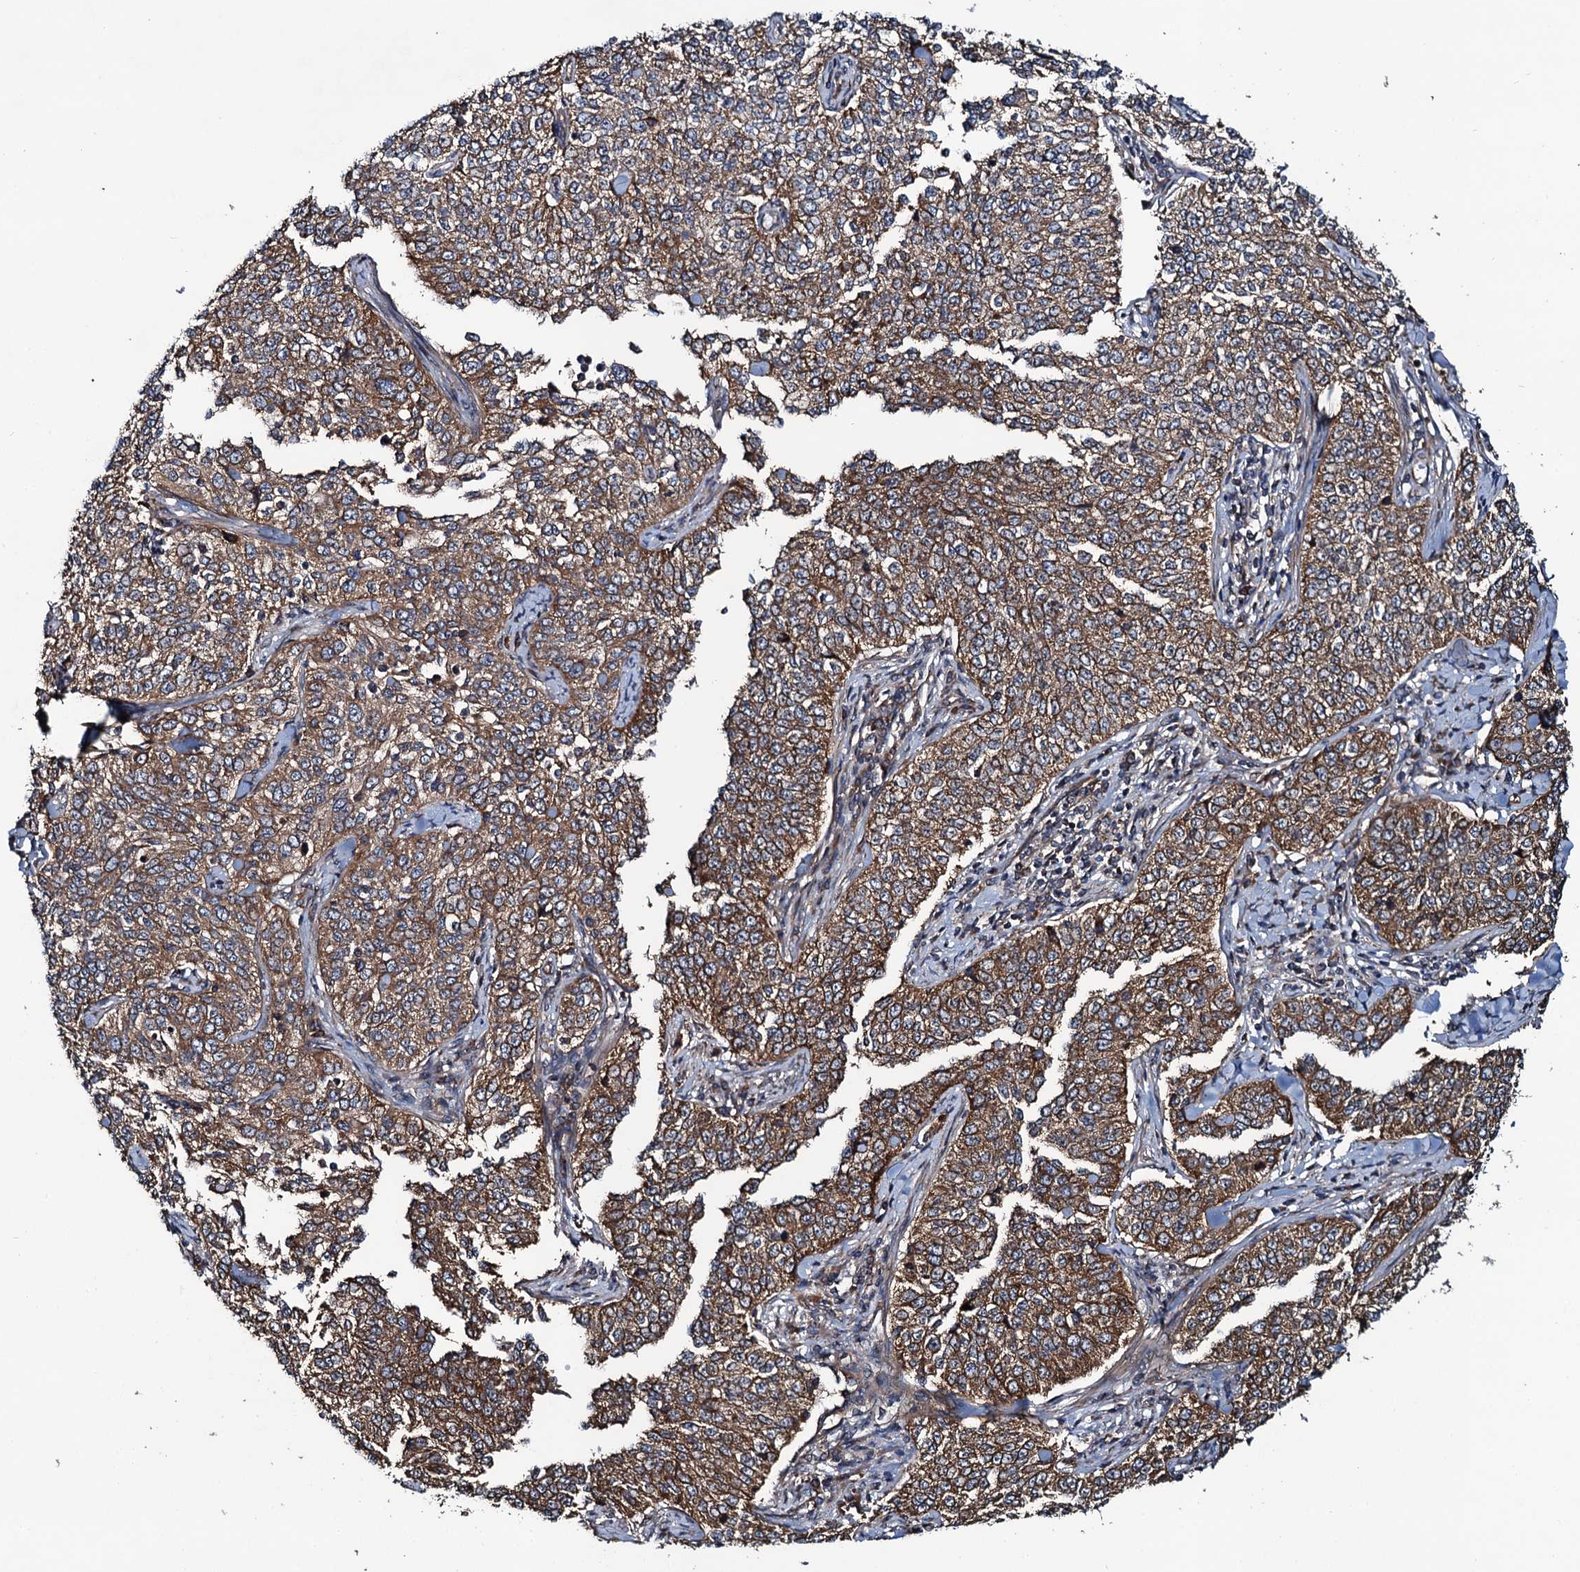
{"staining": {"intensity": "moderate", "quantity": ">75%", "location": "cytoplasmic/membranous"}, "tissue": "cervical cancer", "cell_type": "Tumor cells", "image_type": "cancer", "snomed": [{"axis": "morphology", "description": "Squamous cell carcinoma, NOS"}, {"axis": "topography", "description": "Cervix"}], "caption": "IHC photomicrograph of squamous cell carcinoma (cervical) stained for a protein (brown), which exhibits medium levels of moderate cytoplasmic/membranous staining in approximately >75% of tumor cells.", "gene": "NEK1", "patient": {"sex": "female", "age": 35}}